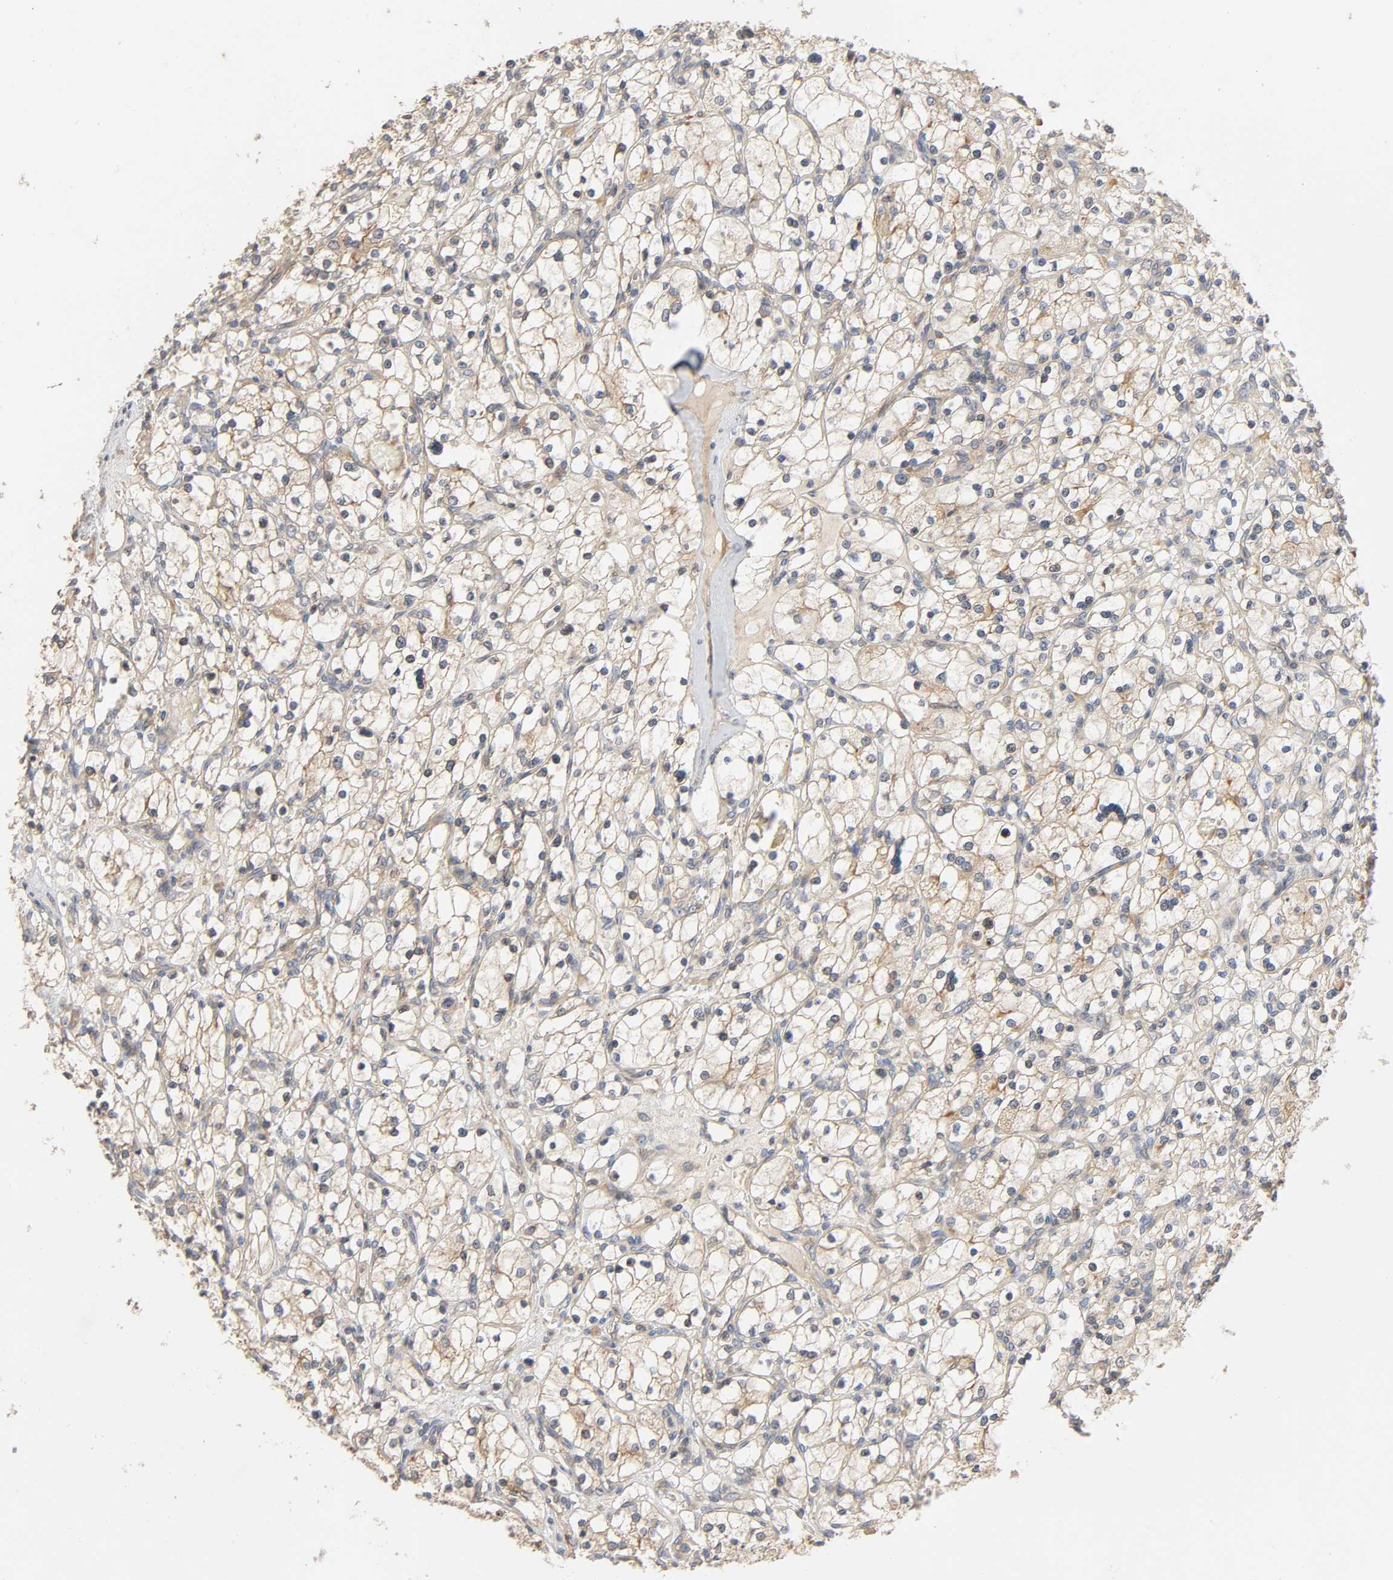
{"staining": {"intensity": "weak", "quantity": "<25%", "location": "cytoplasmic/membranous"}, "tissue": "renal cancer", "cell_type": "Tumor cells", "image_type": "cancer", "snomed": [{"axis": "morphology", "description": "Adenocarcinoma, NOS"}, {"axis": "topography", "description": "Kidney"}], "caption": "Tumor cells are negative for brown protein staining in renal adenocarcinoma.", "gene": "SGSM1", "patient": {"sex": "female", "age": 83}}